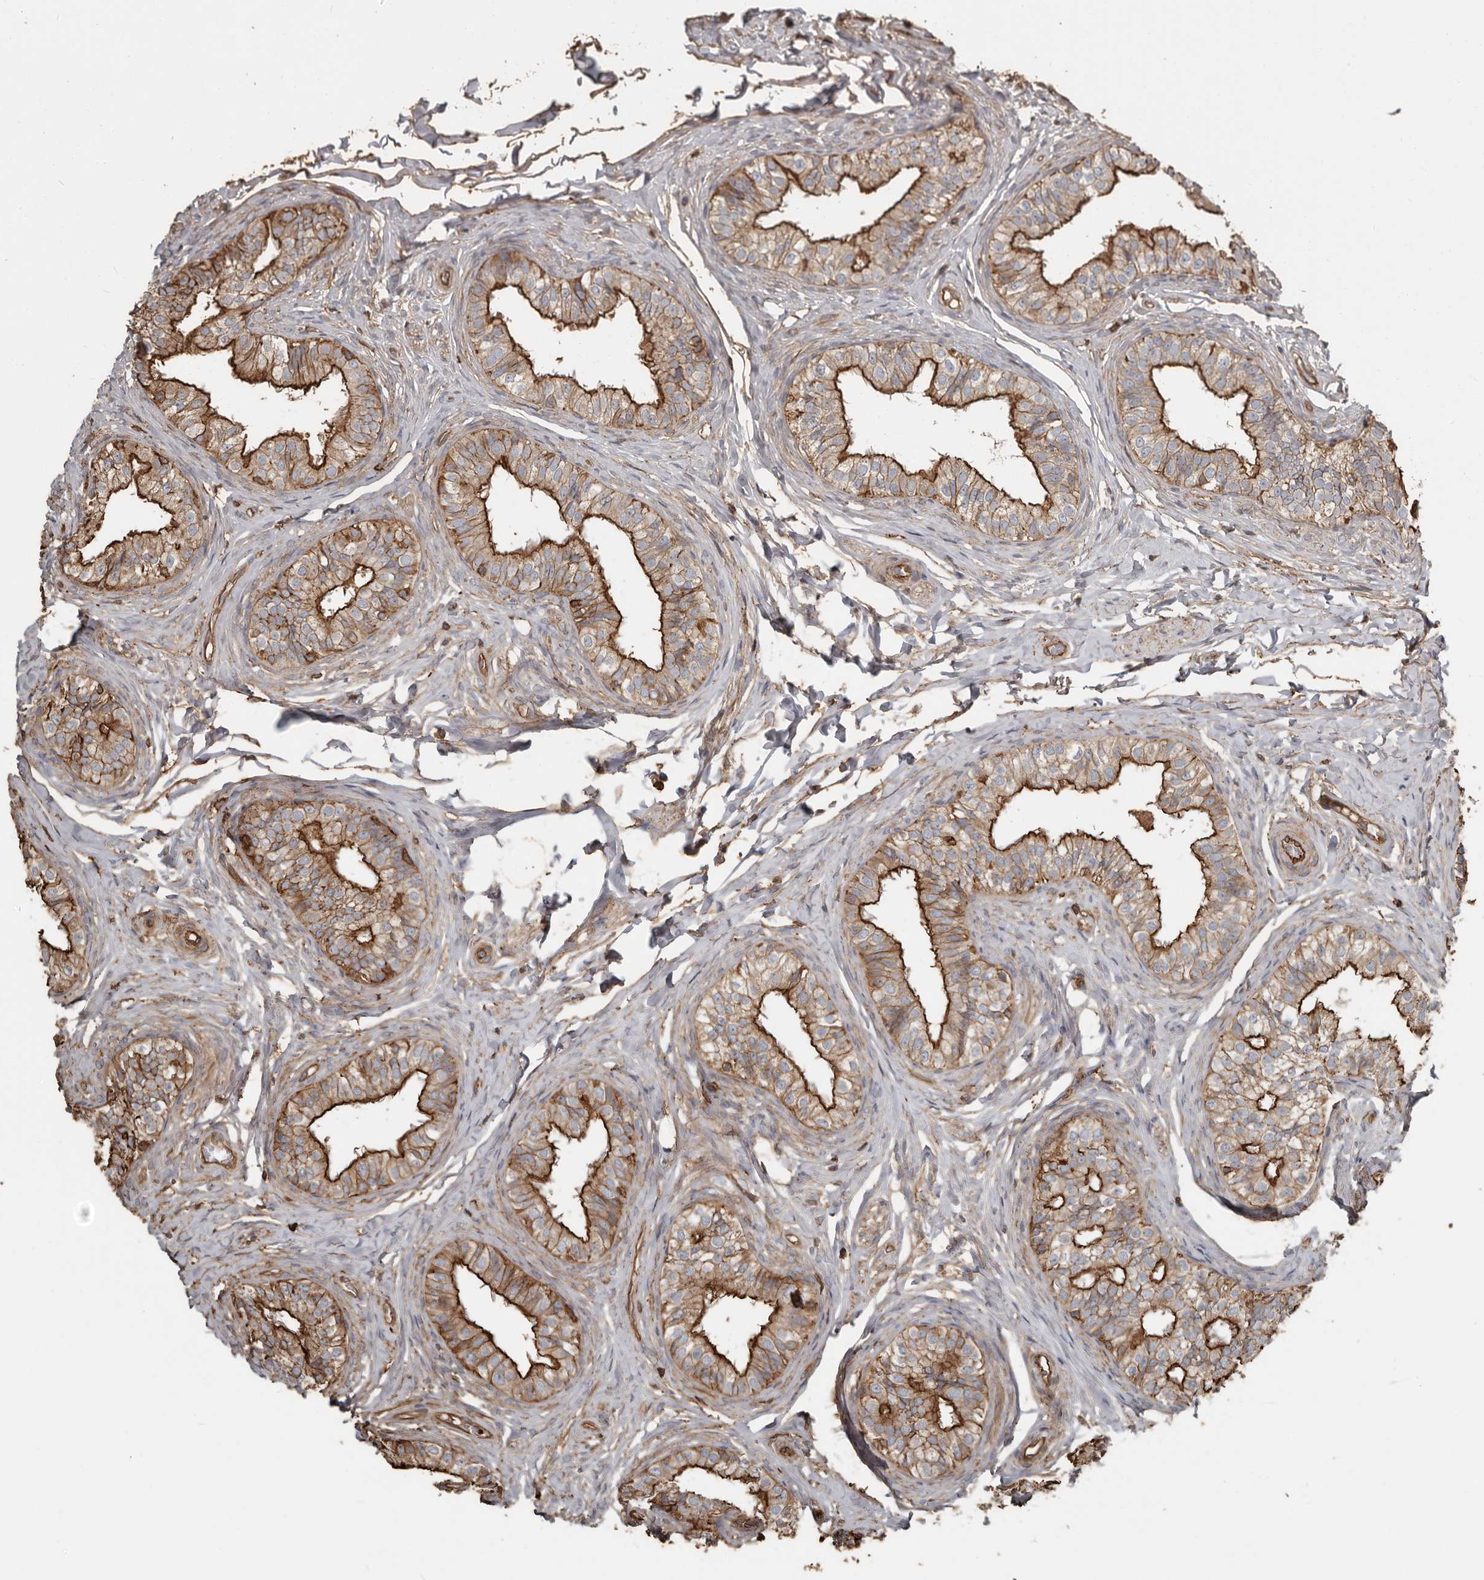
{"staining": {"intensity": "strong", "quantity": "25%-75%", "location": "cytoplasmic/membranous"}, "tissue": "epididymis", "cell_type": "Glandular cells", "image_type": "normal", "snomed": [{"axis": "morphology", "description": "Normal tissue, NOS"}, {"axis": "topography", "description": "Epididymis"}], "caption": "Immunohistochemical staining of normal epididymis exhibits 25%-75% levels of strong cytoplasmic/membranous protein staining in approximately 25%-75% of glandular cells. (DAB (3,3'-diaminobenzidine) = brown stain, brightfield microscopy at high magnification).", "gene": "DENND6B", "patient": {"sex": "male", "age": 49}}